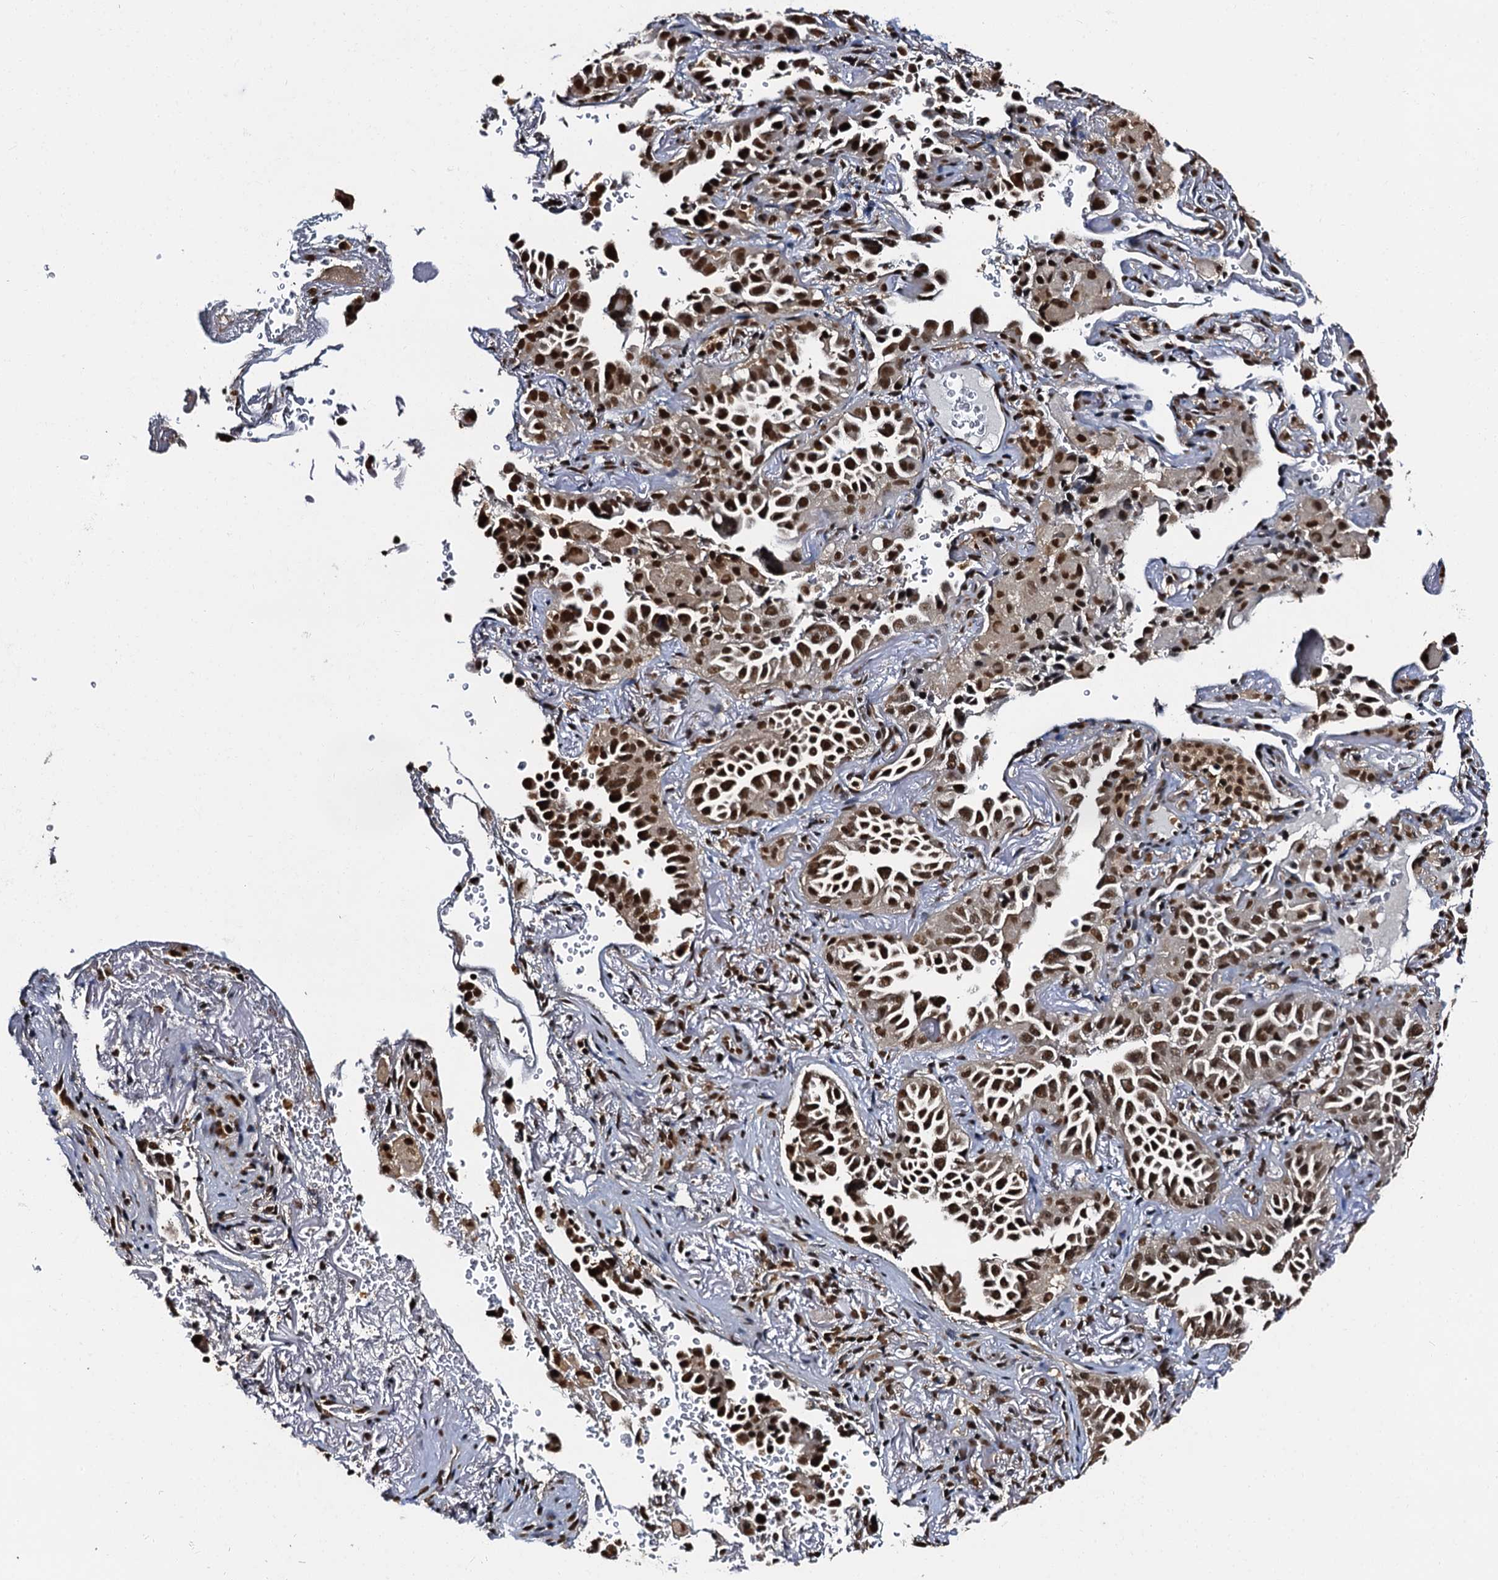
{"staining": {"intensity": "strong", "quantity": ">75%", "location": "nuclear"}, "tissue": "lung cancer", "cell_type": "Tumor cells", "image_type": "cancer", "snomed": [{"axis": "morphology", "description": "Adenocarcinoma, NOS"}, {"axis": "topography", "description": "Lung"}], "caption": "Protein staining by immunohistochemistry displays strong nuclear expression in about >75% of tumor cells in adenocarcinoma (lung).", "gene": "SNRPD2", "patient": {"sex": "female", "age": 69}}